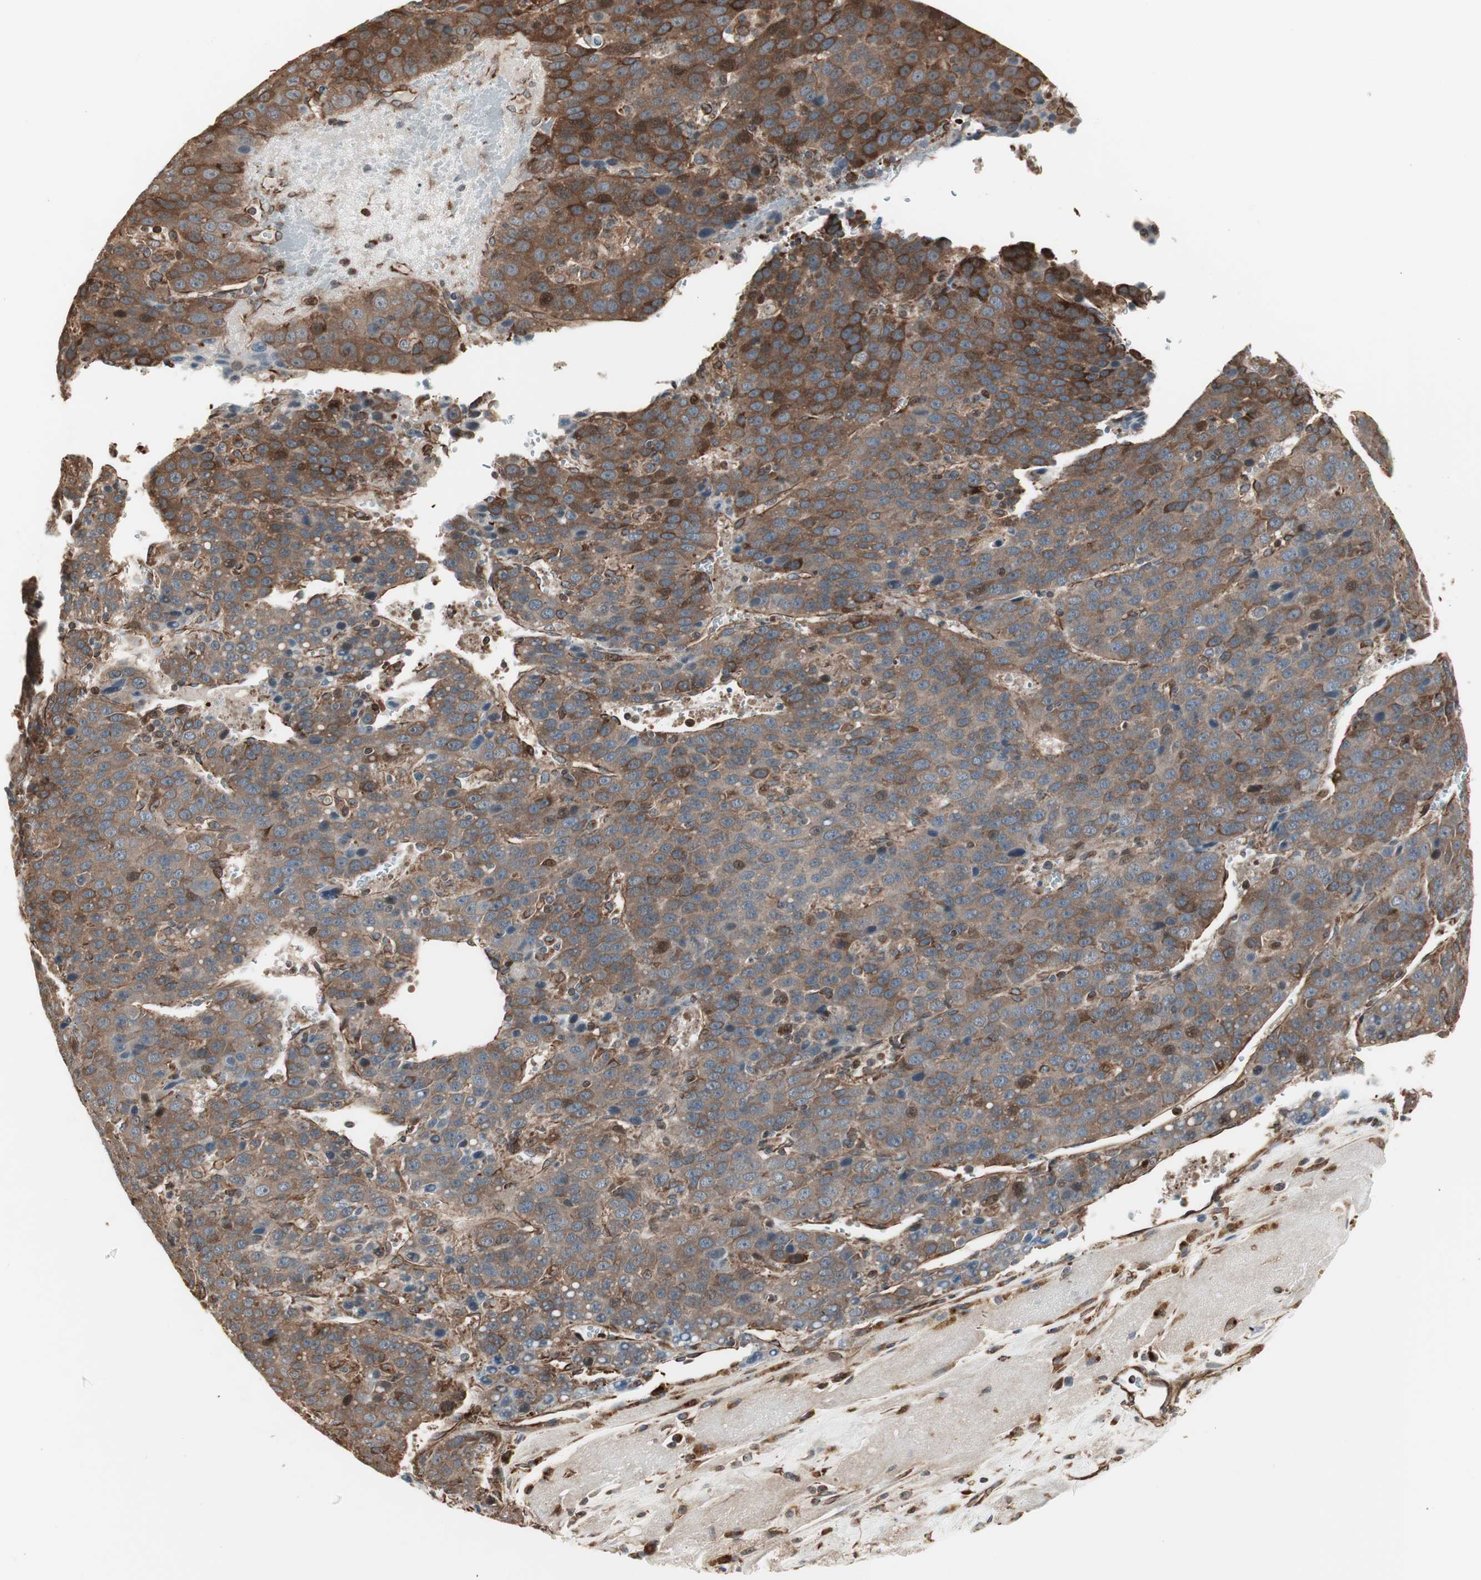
{"staining": {"intensity": "moderate", "quantity": ">75%", "location": "cytoplasmic/membranous"}, "tissue": "liver cancer", "cell_type": "Tumor cells", "image_type": "cancer", "snomed": [{"axis": "morphology", "description": "Carcinoma, Hepatocellular, NOS"}, {"axis": "topography", "description": "Liver"}], "caption": "Immunohistochemistry histopathology image of liver hepatocellular carcinoma stained for a protein (brown), which displays medium levels of moderate cytoplasmic/membranous positivity in about >75% of tumor cells.", "gene": "MAD2L2", "patient": {"sex": "female", "age": 53}}